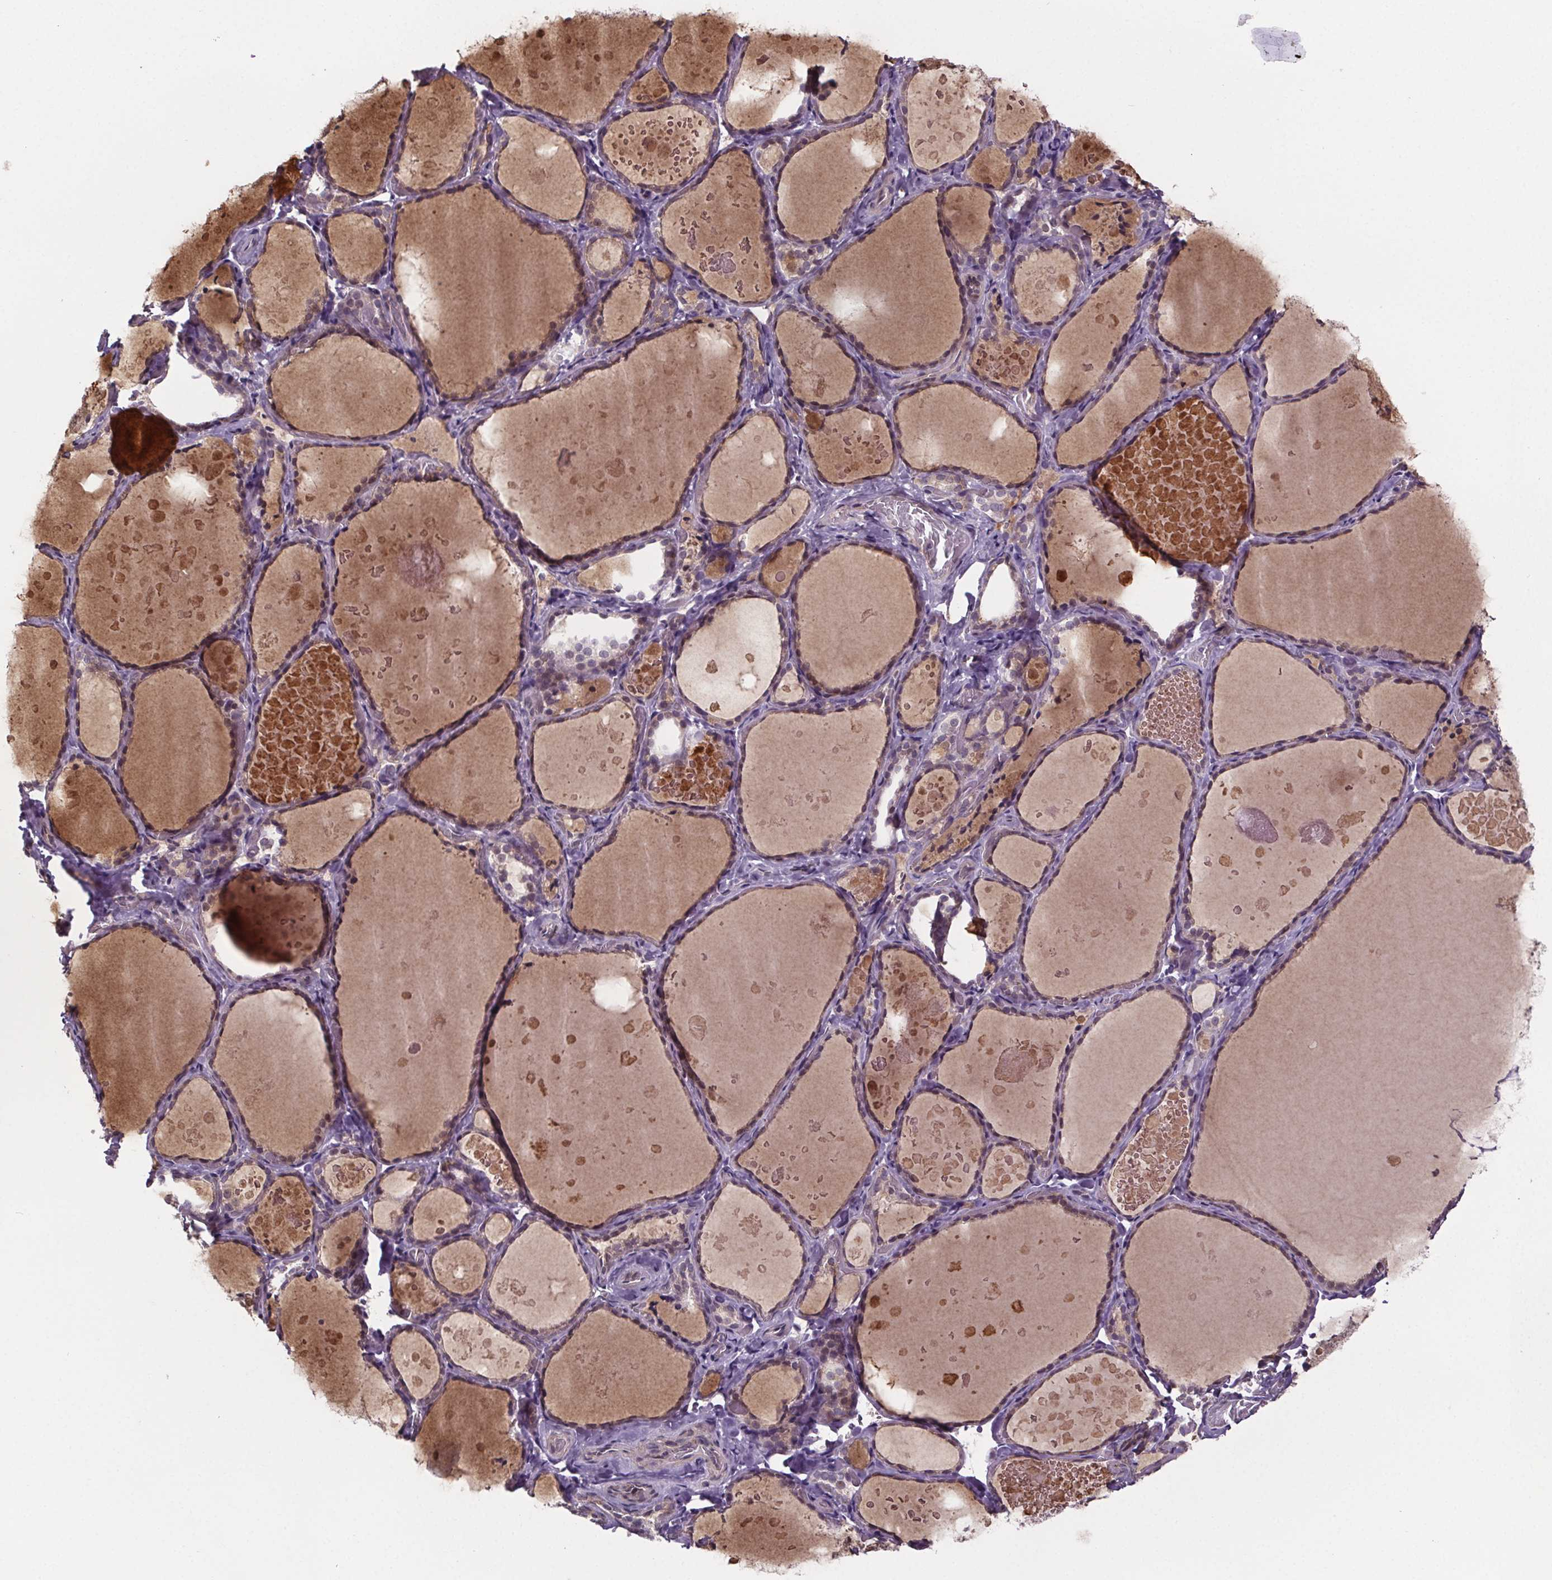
{"staining": {"intensity": "weak", "quantity": "25%-75%", "location": "cytoplasmic/membranous"}, "tissue": "thyroid gland", "cell_type": "Glandular cells", "image_type": "normal", "snomed": [{"axis": "morphology", "description": "Normal tissue, NOS"}, {"axis": "topography", "description": "Thyroid gland"}], "caption": "Protein staining of benign thyroid gland shows weak cytoplasmic/membranous staining in approximately 25%-75% of glandular cells. (Stains: DAB (3,3'-diaminobenzidine) in brown, nuclei in blue, Microscopy: brightfield microscopy at high magnification).", "gene": "TTC12", "patient": {"sex": "female", "age": 56}}